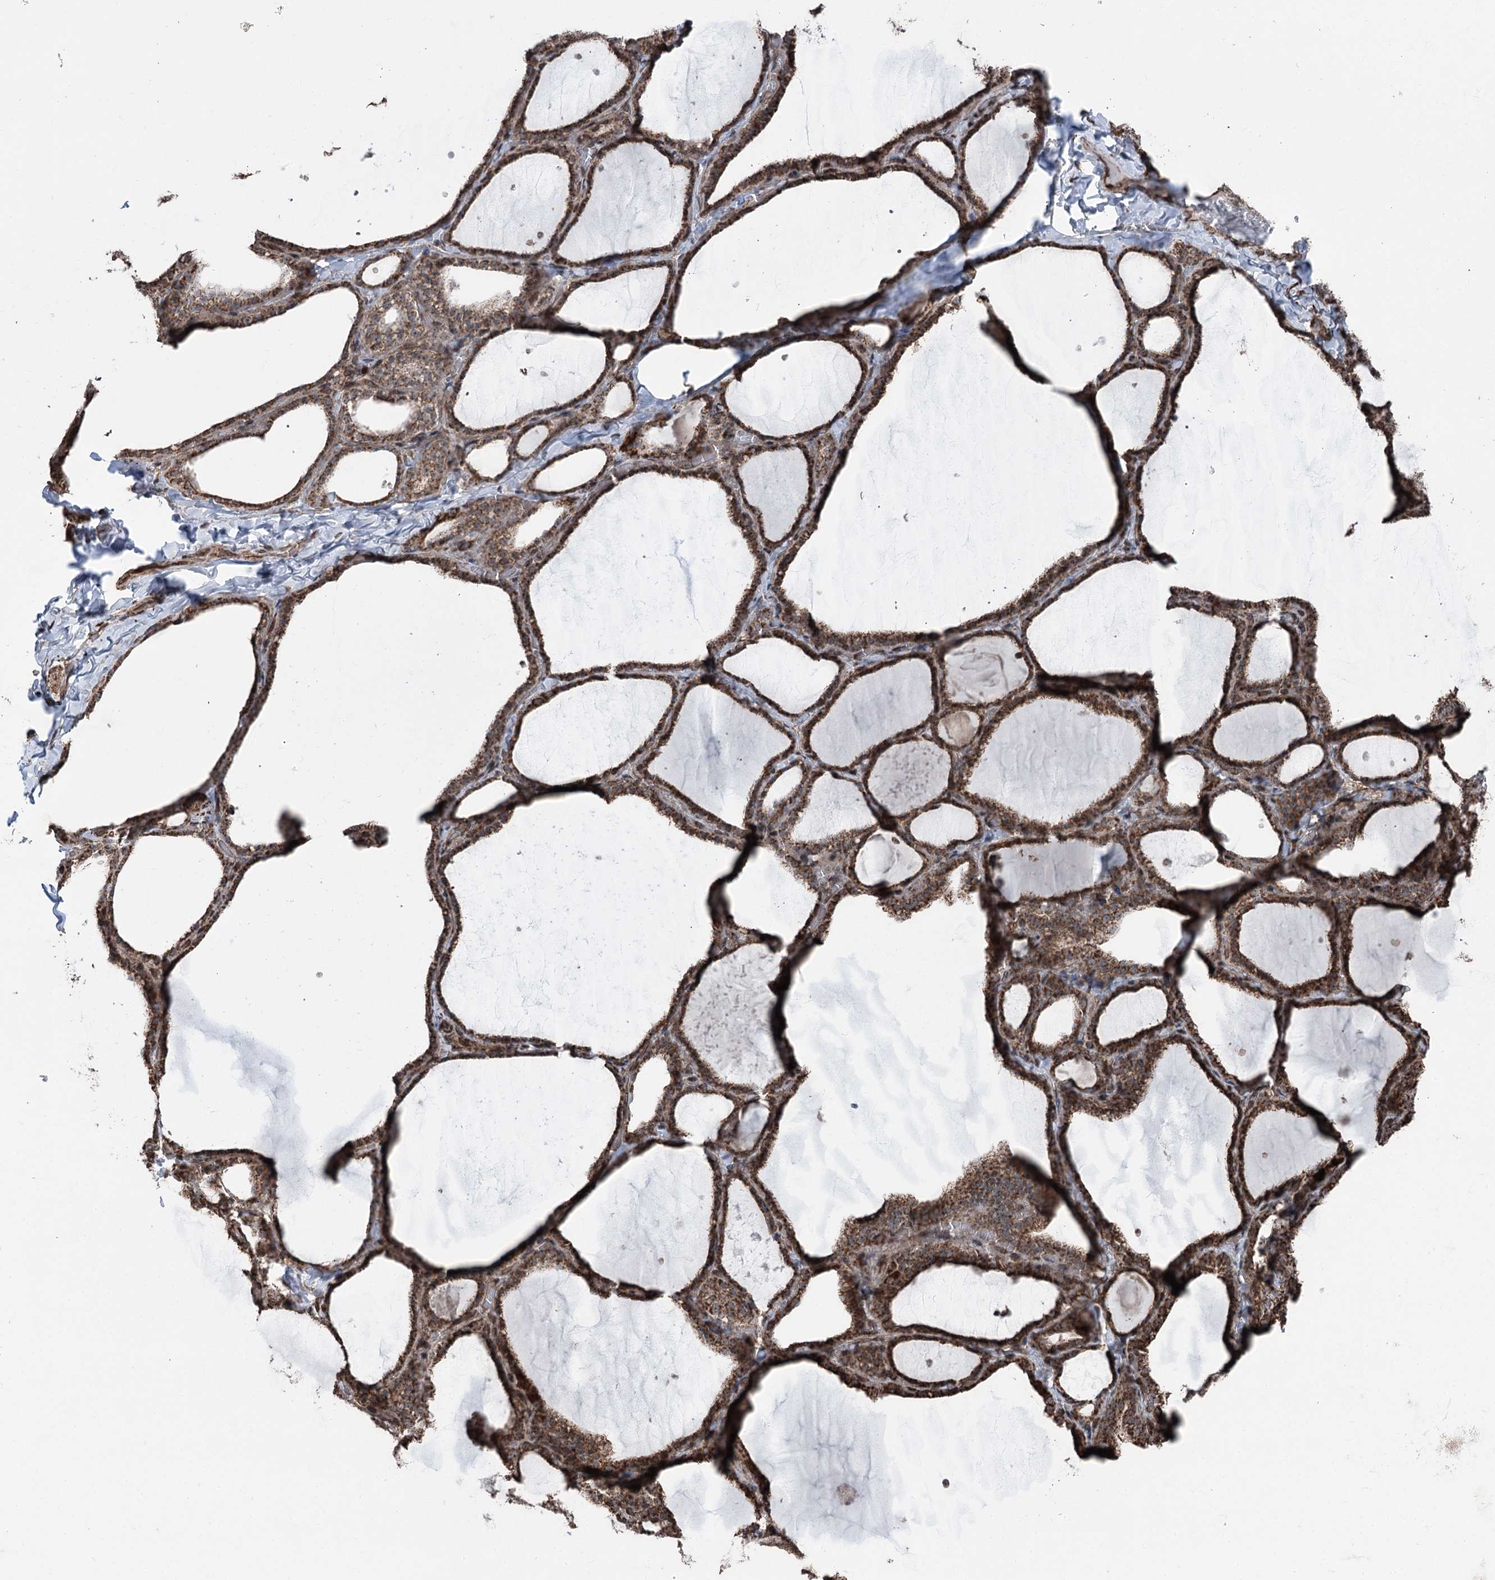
{"staining": {"intensity": "strong", "quantity": ">75%", "location": "cytoplasmic/membranous"}, "tissue": "thyroid gland", "cell_type": "Glandular cells", "image_type": "normal", "snomed": [{"axis": "morphology", "description": "Normal tissue, NOS"}, {"axis": "topography", "description": "Thyroid gland"}], "caption": "Strong cytoplasmic/membranous positivity is appreciated in approximately >75% of glandular cells in benign thyroid gland. The staining was performed using DAB, with brown indicating positive protein expression. Nuclei are stained blue with hematoxylin.", "gene": "STEEP1", "patient": {"sex": "female", "age": 22}}